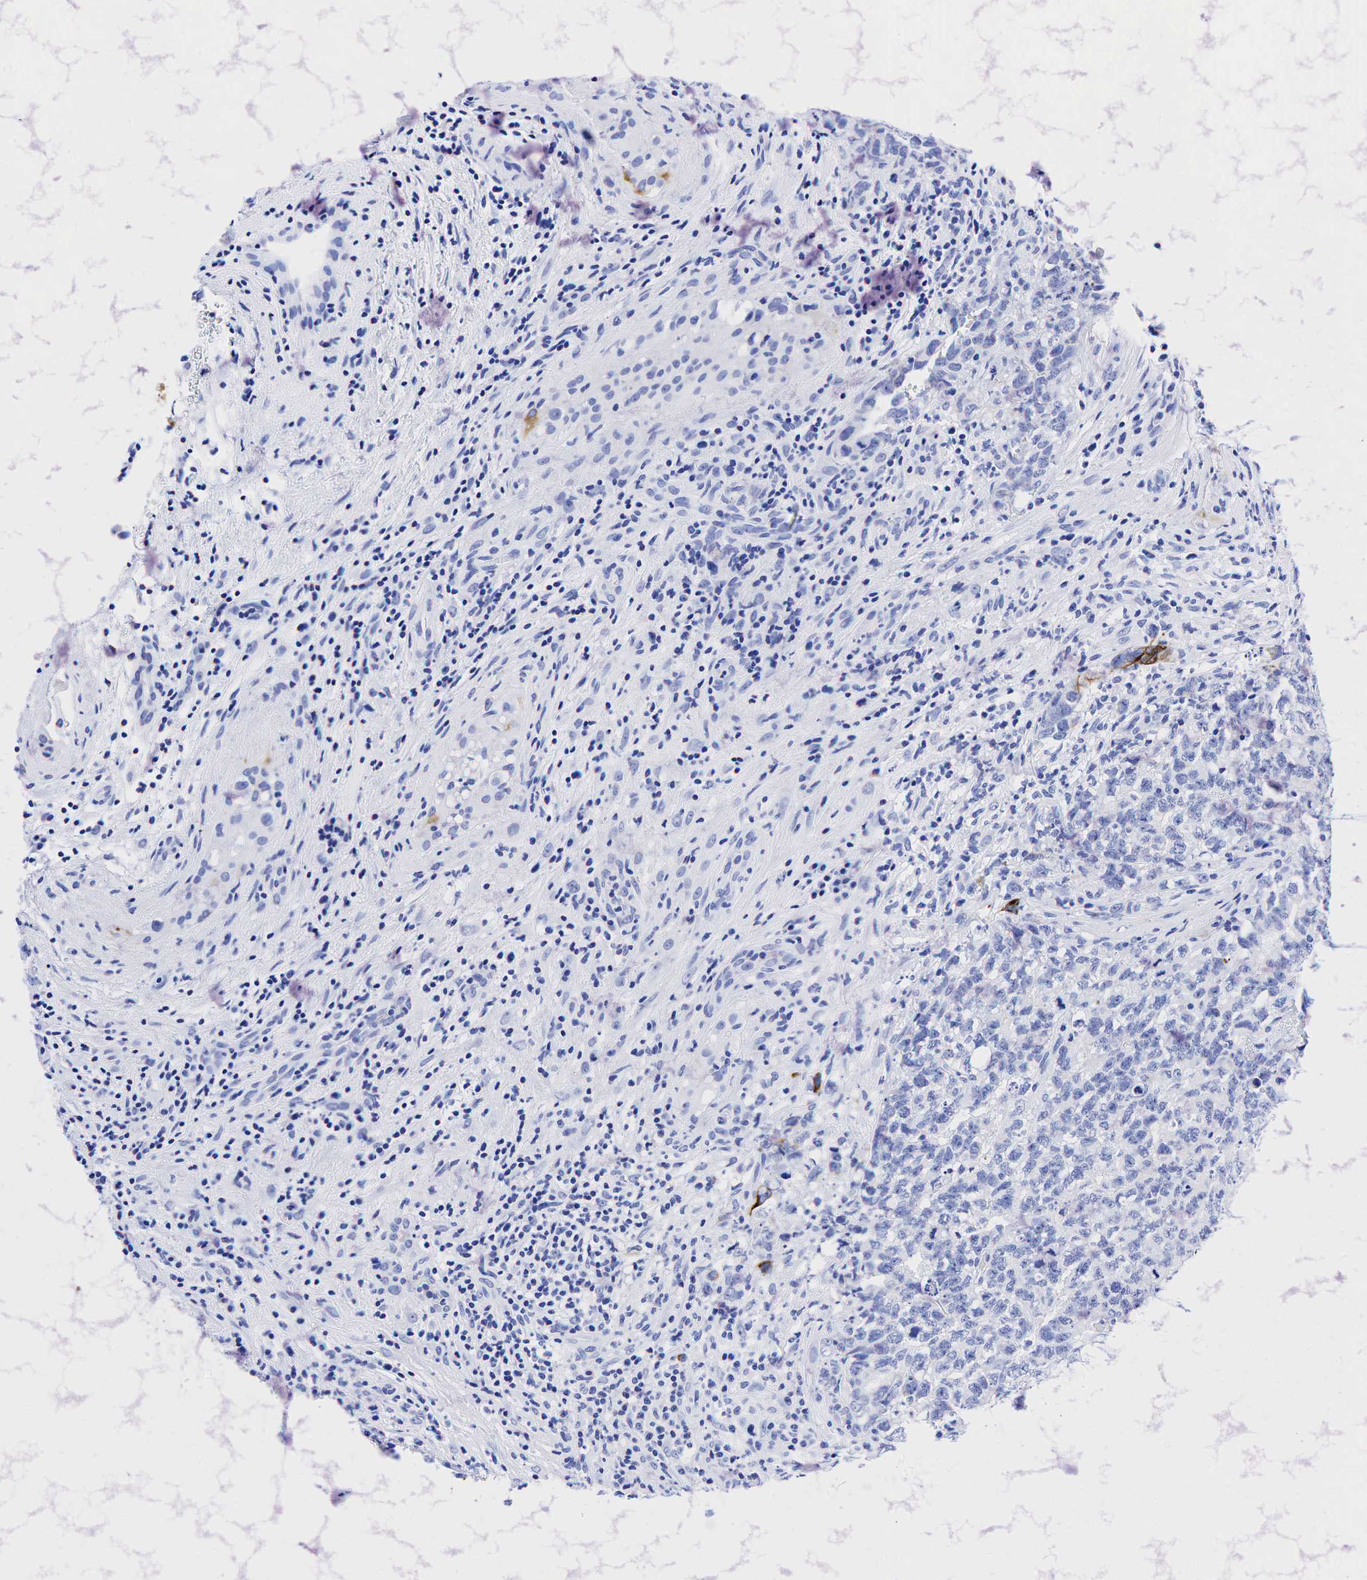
{"staining": {"intensity": "negative", "quantity": "none", "location": "none"}, "tissue": "testis cancer", "cell_type": "Tumor cells", "image_type": "cancer", "snomed": [{"axis": "morphology", "description": "Carcinoma, Embryonal, NOS"}, {"axis": "topography", "description": "Testis"}], "caption": "DAB (3,3'-diaminobenzidine) immunohistochemical staining of testis cancer demonstrates no significant positivity in tumor cells.", "gene": "KRT19", "patient": {"sex": "male", "age": 31}}